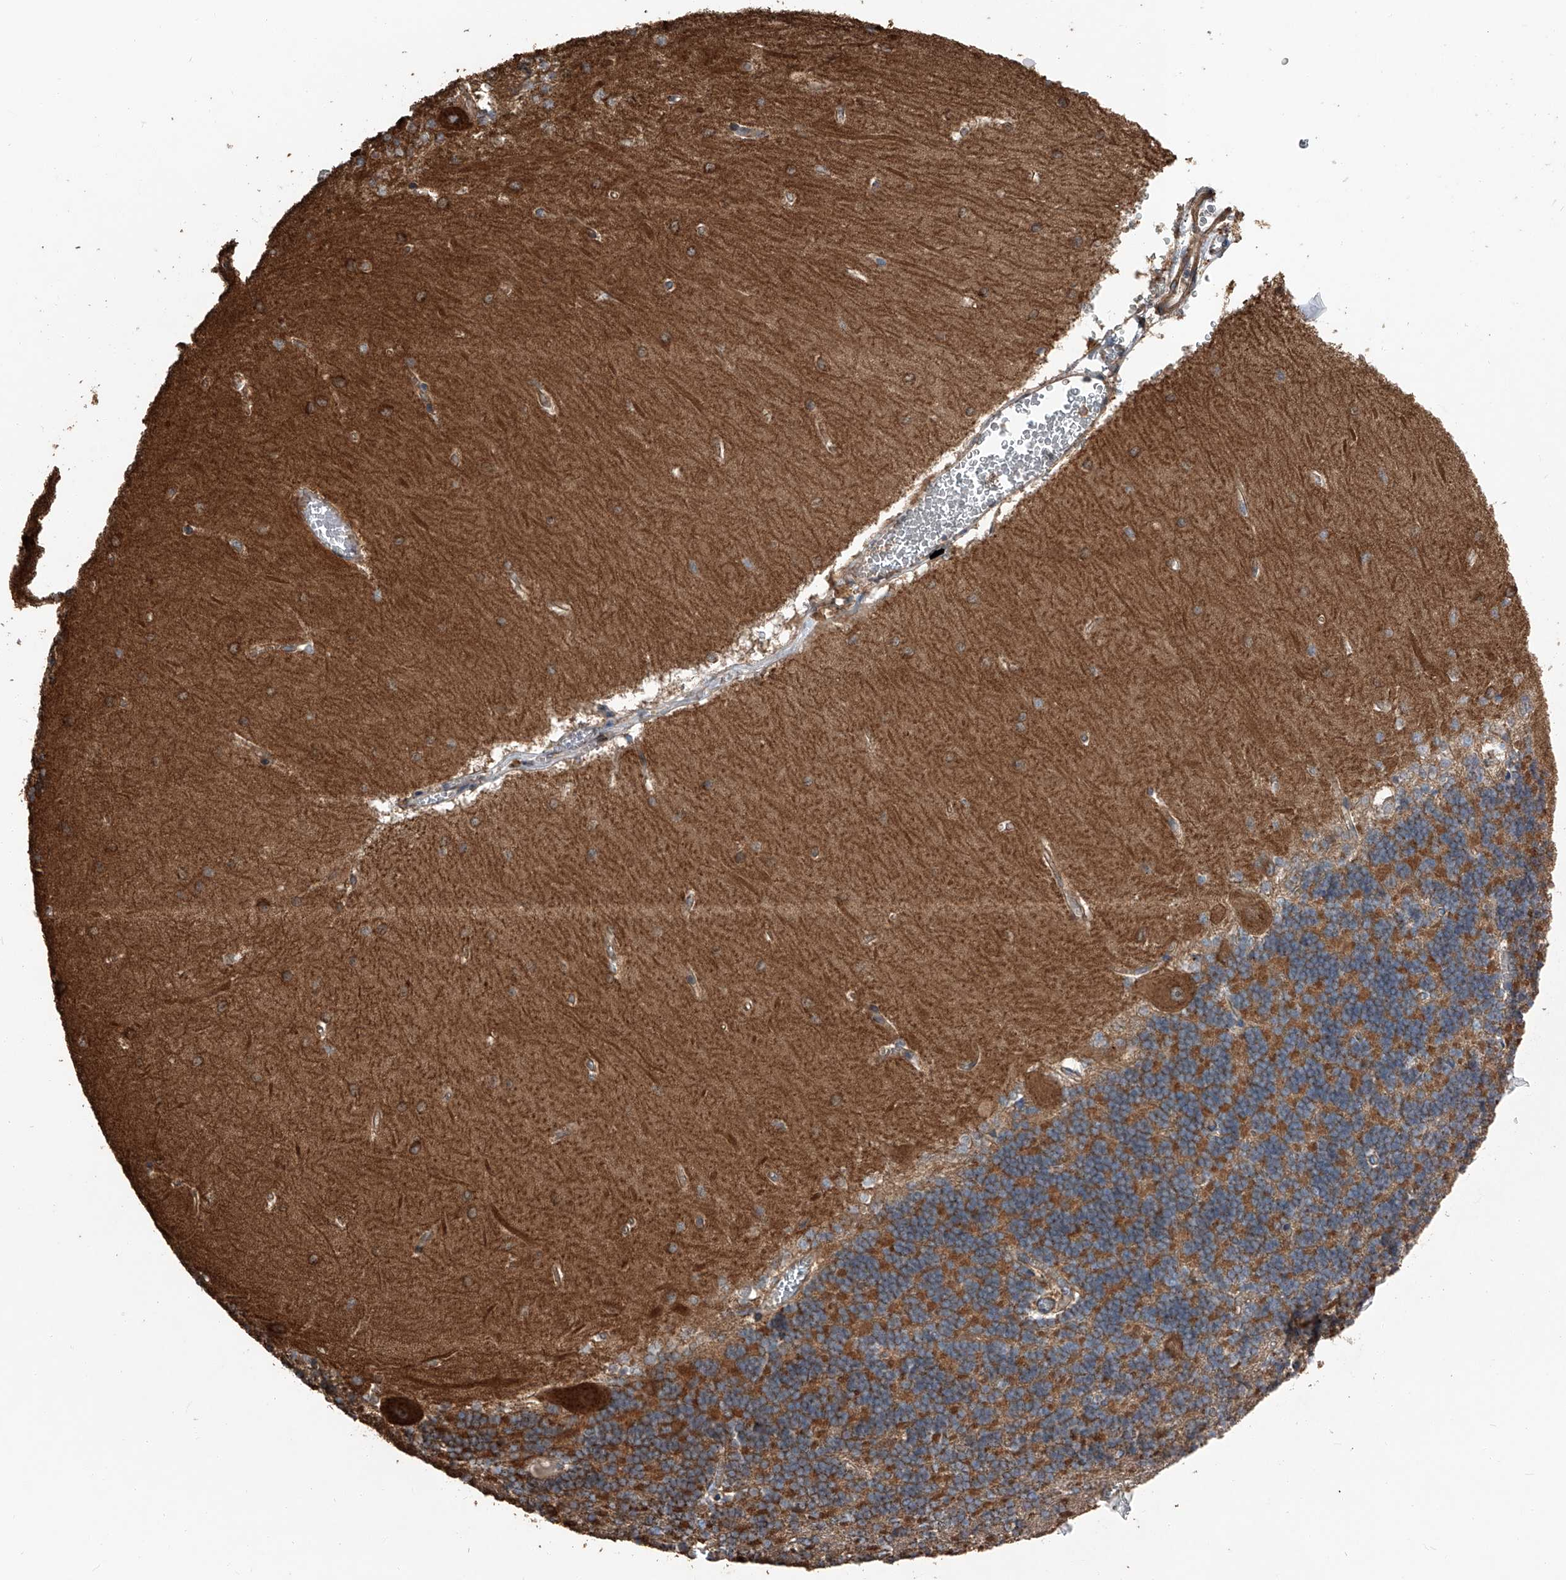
{"staining": {"intensity": "moderate", "quantity": ">75%", "location": "cytoplasmic/membranous"}, "tissue": "cerebellum", "cell_type": "Cells in granular layer", "image_type": "normal", "snomed": [{"axis": "morphology", "description": "Normal tissue, NOS"}, {"axis": "topography", "description": "Cerebellum"}], "caption": "Cells in granular layer show moderate cytoplasmic/membranous positivity in approximately >75% of cells in normal cerebellum.", "gene": "KCNJ2", "patient": {"sex": "male", "age": 37}}